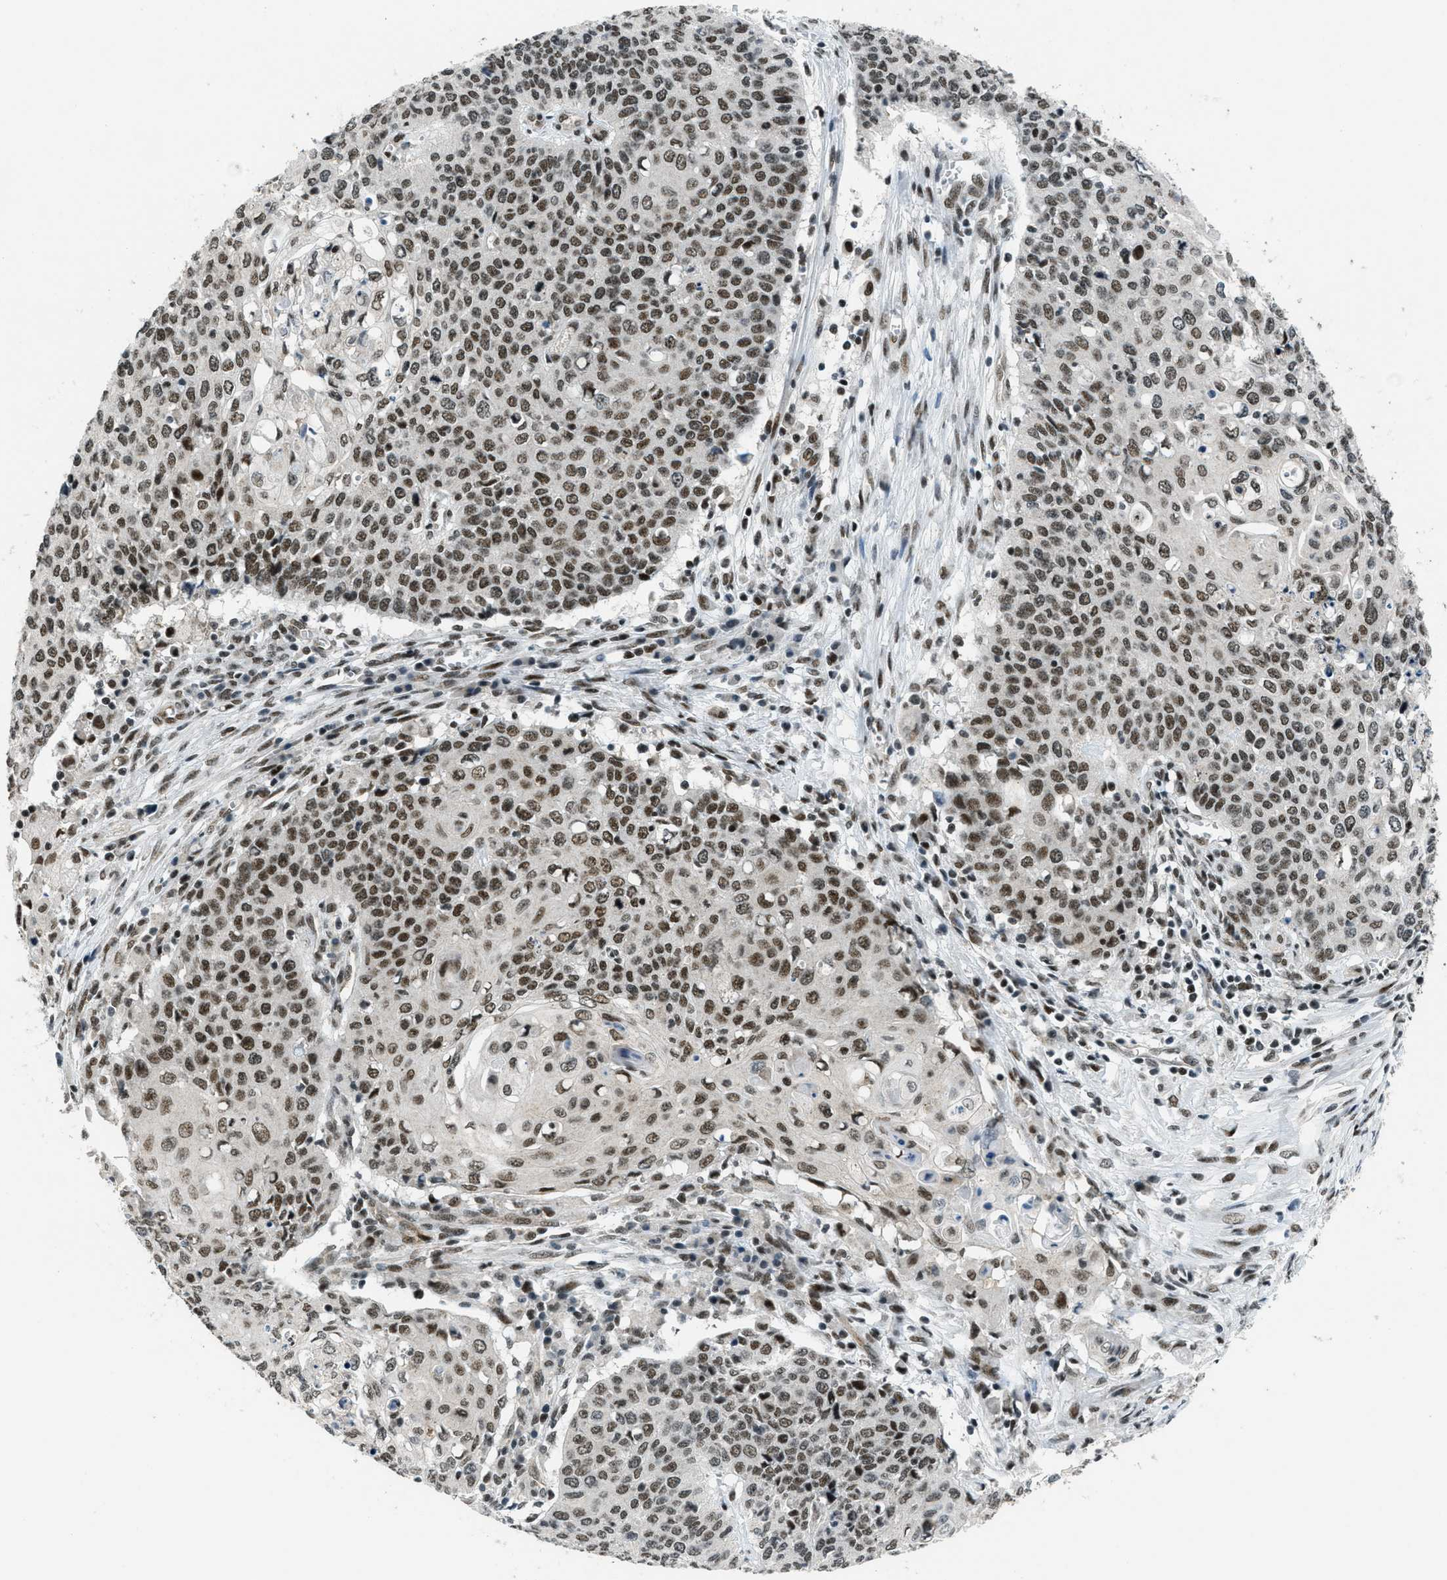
{"staining": {"intensity": "moderate", "quantity": ">75%", "location": "nuclear"}, "tissue": "cervical cancer", "cell_type": "Tumor cells", "image_type": "cancer", "snomed": [{"axis": "morphology", "description": "Squamous cell carcinoma, NOS"}, {"axis": "topography", "description": "Cervix"}], "caption": "DAB immunohistochemical staining of cervical squamous cell carcinoma demonstrates moderate nuclear protein expression in about >75% of tumor cells.", "gene": "KLF6", "patient": {"sex": "female", "age": 39}}